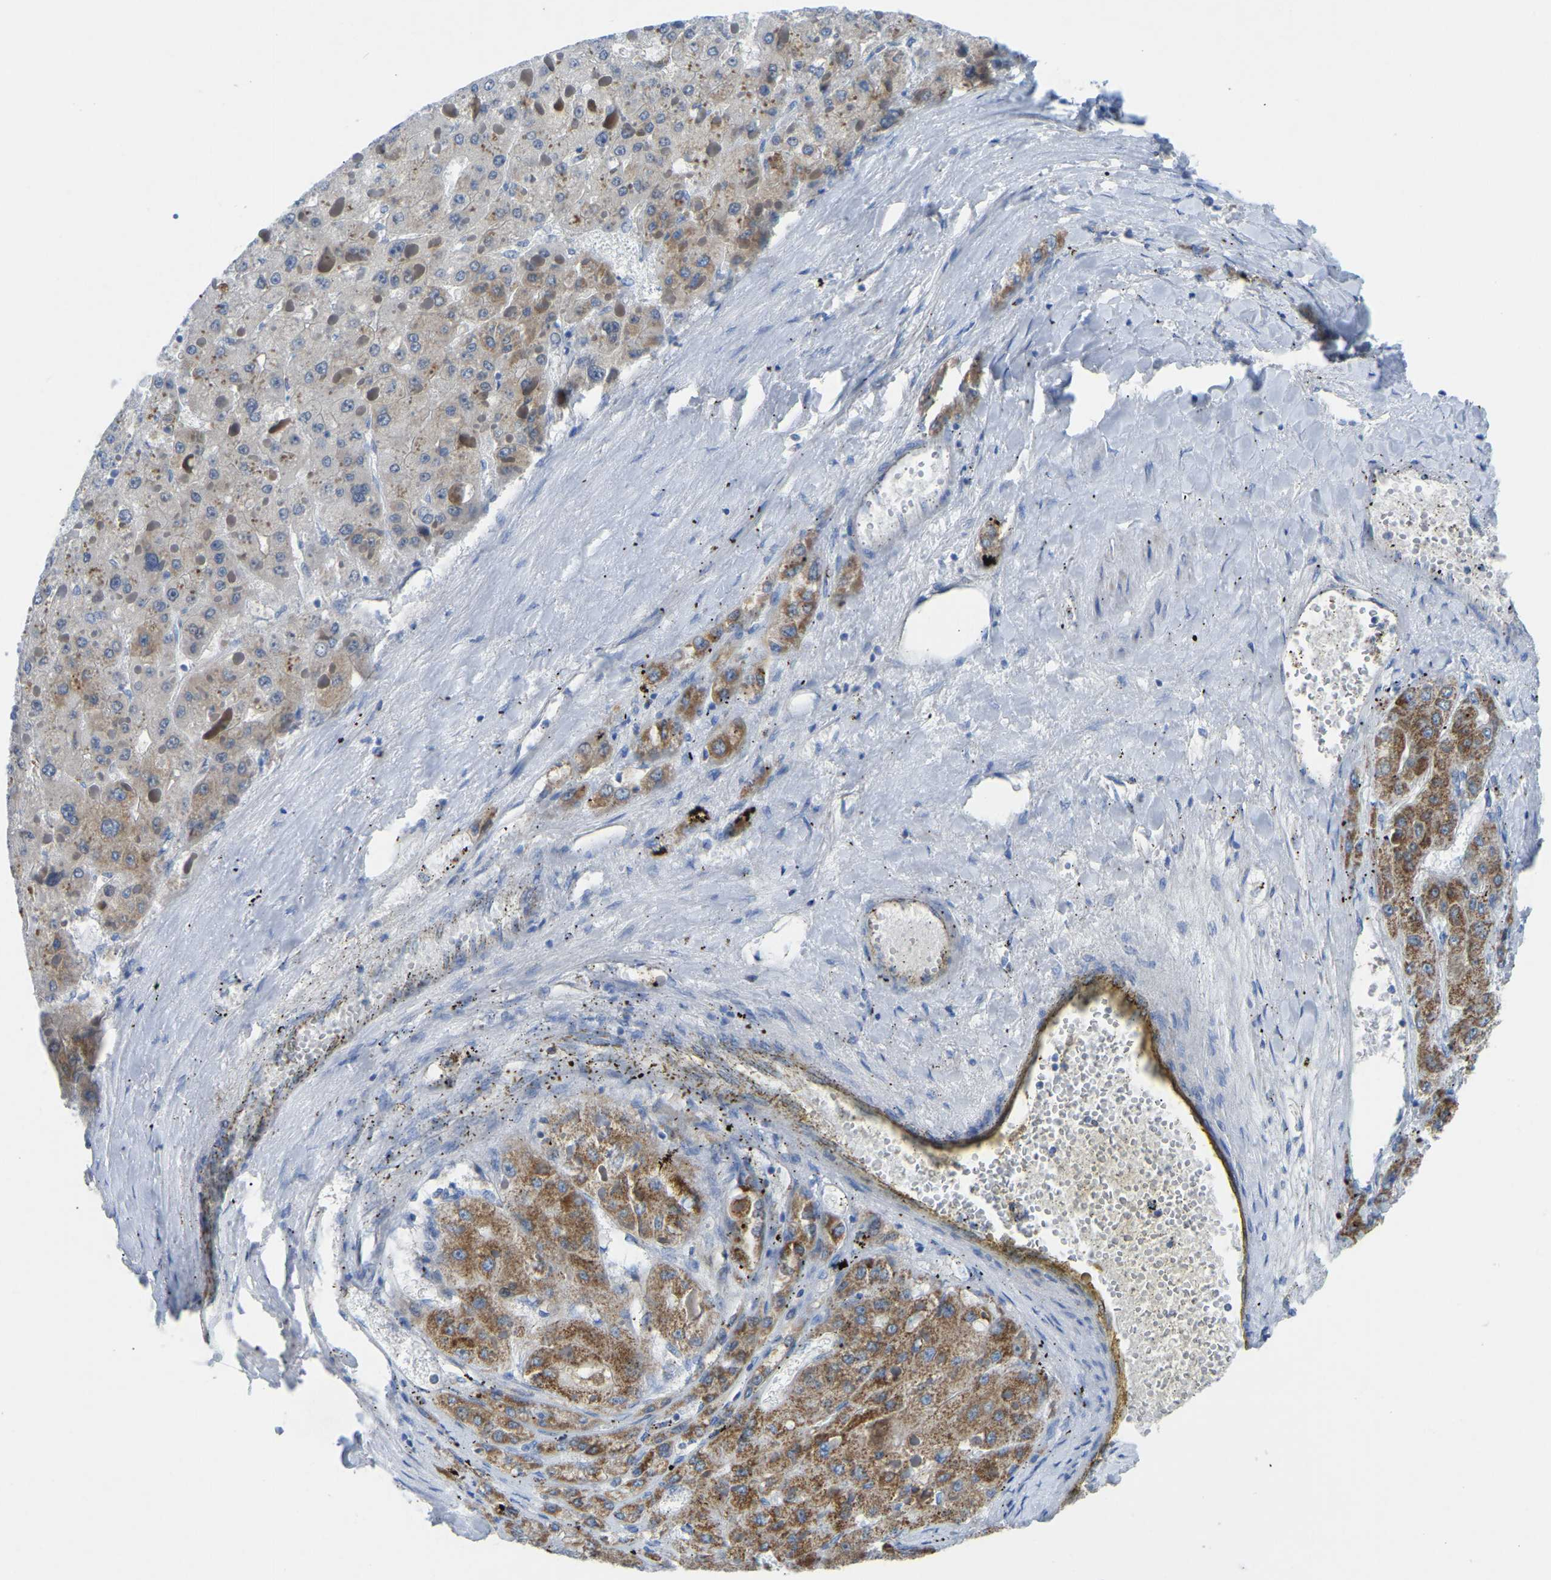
{"staining": {"intensity": "moderate", "quantity": "<25%", "location": "cytoplasmic/membranous"}, "tissue": "liver cancer", "cell_type": "Tumor cells", "image_type": "cancer", "snomed": [{"axis": "morphology", "description": "Carcinoma, Hepatocellular, NOS"}, {"axis": "topography", "description": "Liver"}], "caption": "About <25% of tumor cells in human liver hepatocellular carcinoma exhibit moderate cytoplasmic/membranous protein positivity as visualized by brown immunohistochemical staining.", "gene": "ETFA", "patient": {"sex": "female", "age": 73}}